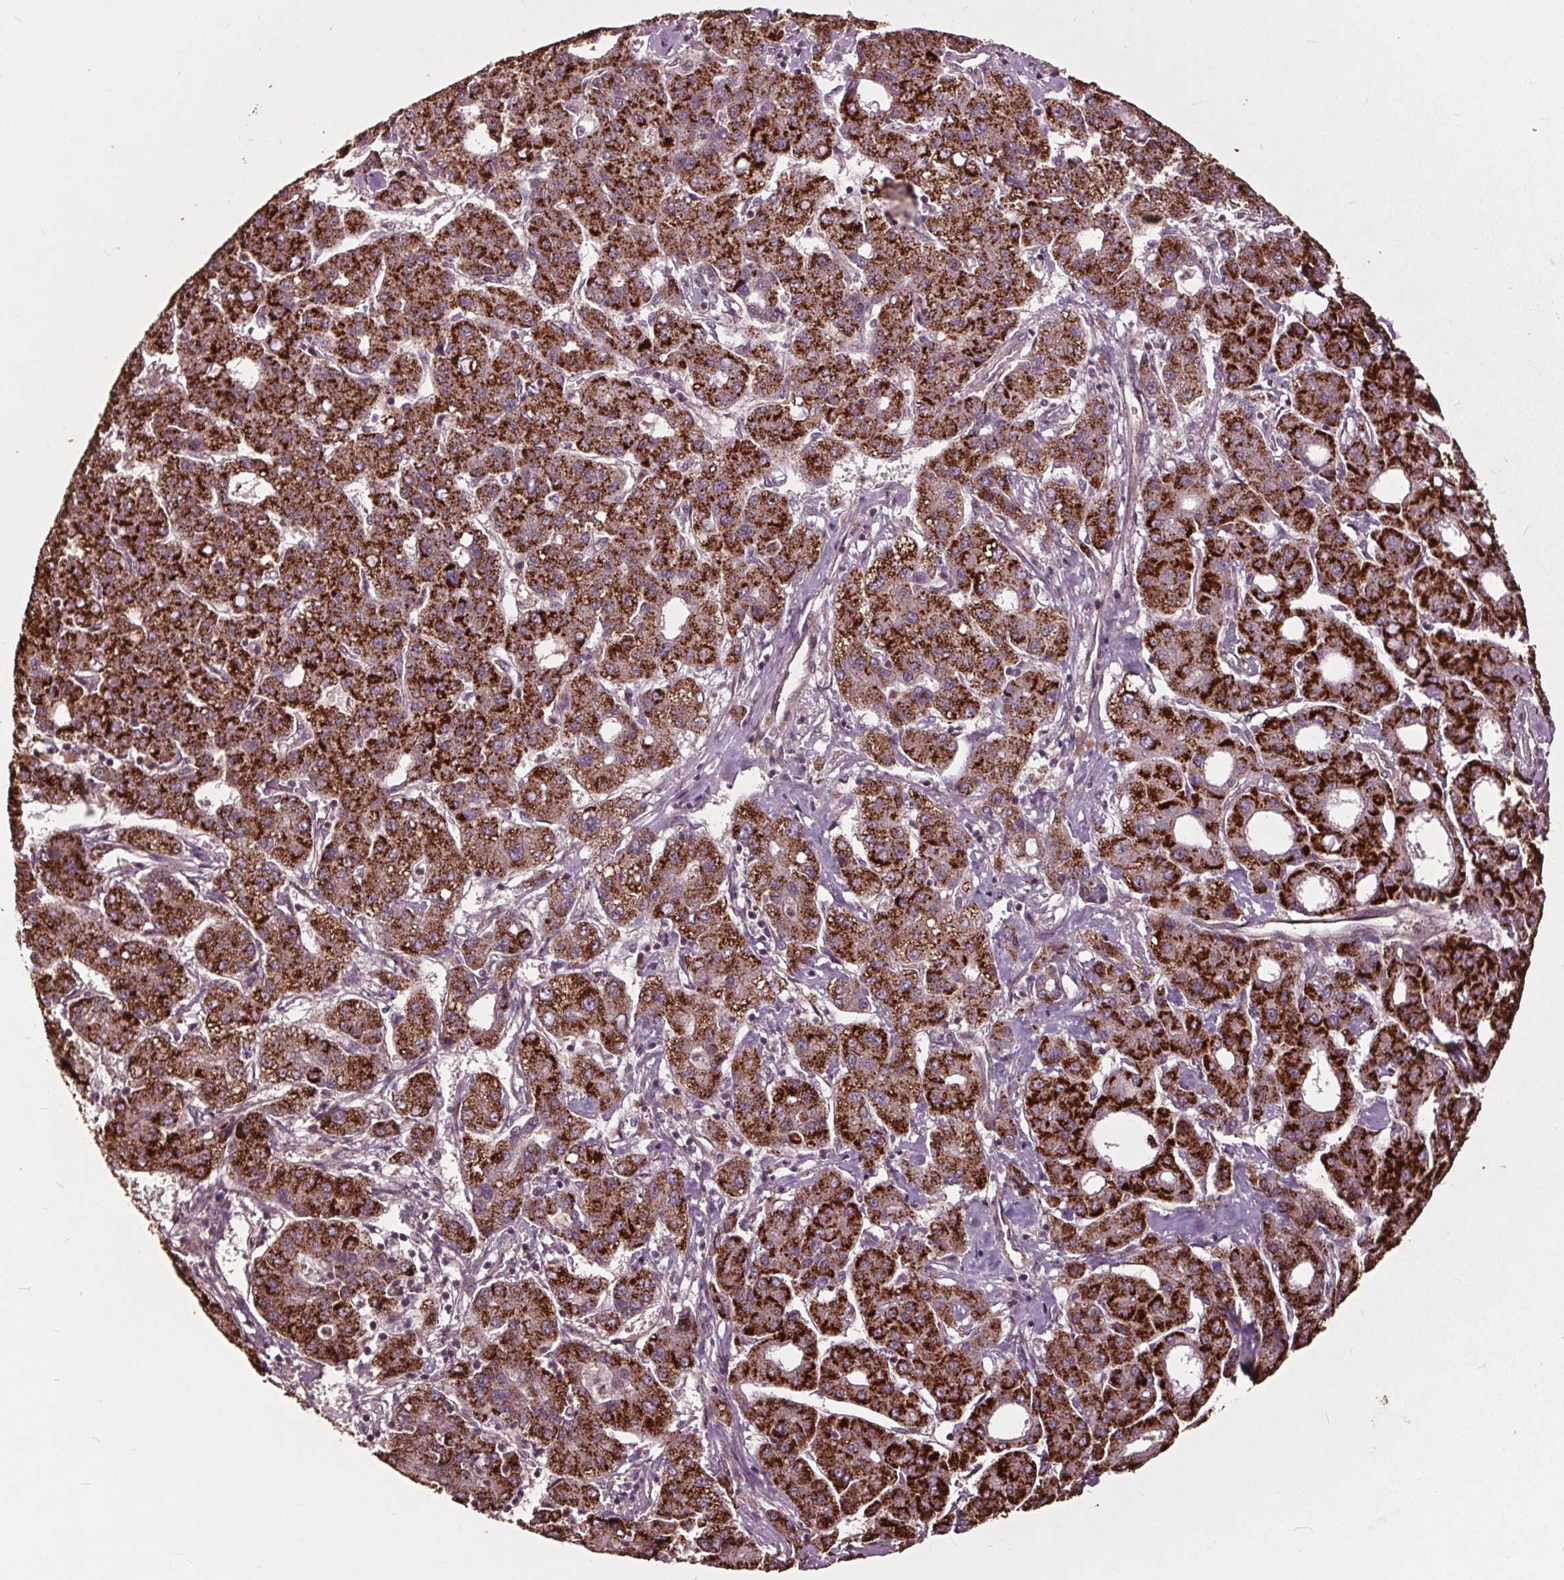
{"staining": {"intensity": "strong", "quantity": ">75%", "location": "cytoplasmic/membranous"}, "tissue": "liver cancer", "cell_type": "Tumor cells", "image_type": "cancer", "snomed": [{"axis": "morphology", "description": "Carcinoma, Hepatocellular, NOS"}, {"axis": "topography", "description": "Liver"}], "caption": "Protein expression analysis of human liver hepatocellular carcinoma reveals strong cytoplasmic/membranous staining in about >75% of tumor cells.", "gene": "CEP95", "patient": {"sex": "male", "age": 65}}